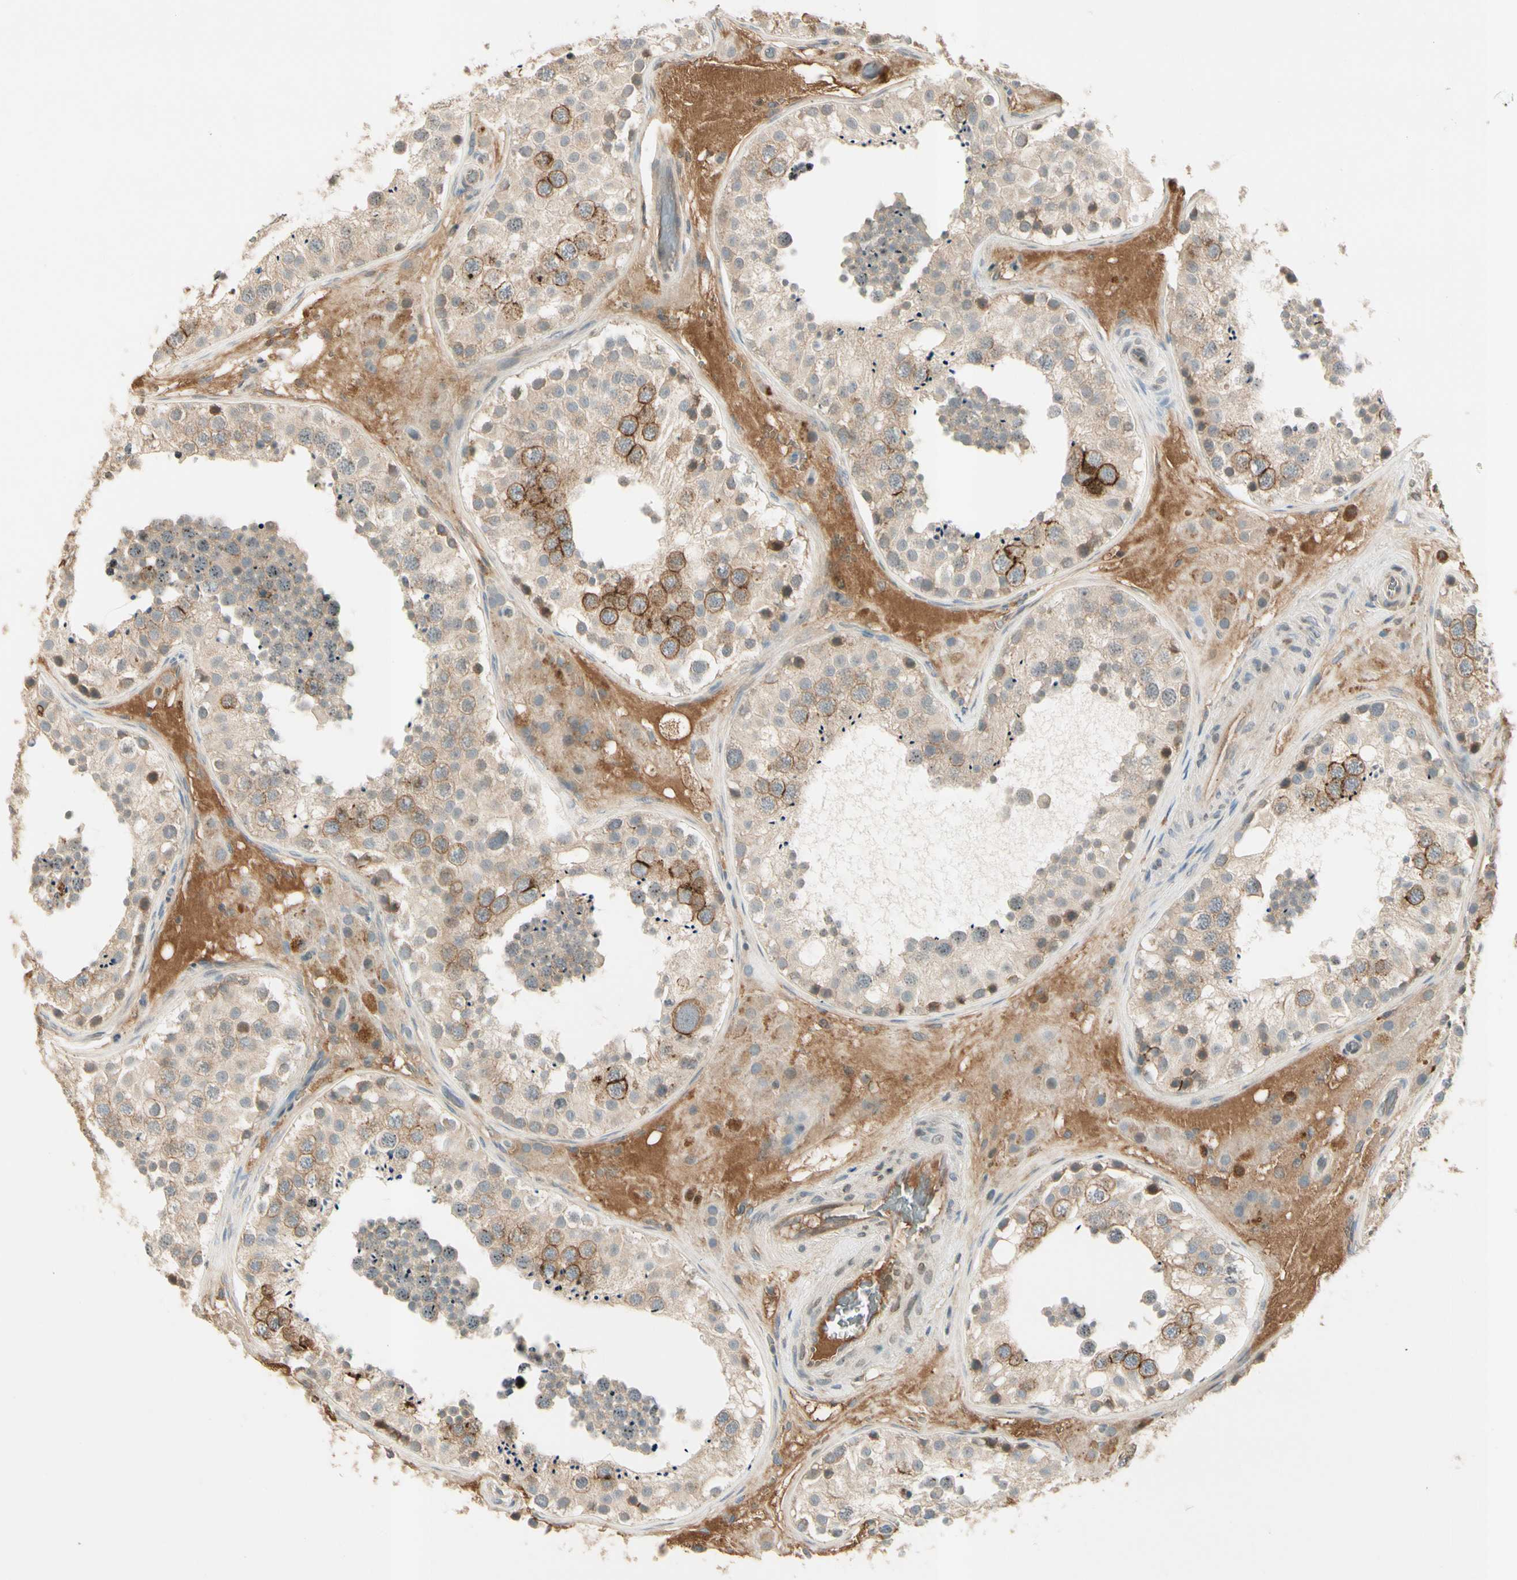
{"staining": {"intensity": "moderate", "quantity": ">75%", "location": "cytoplasmic/membranous"}, "tissue": "testis", "cell_type": "Cells in seminiferous ducts", "image_type": "normal", "snomed": [{"axis": "morphology", "description": "Normal tissue, NOS"}, {"axis": "topography", "description": "Testis"}], "caption": "Protein expression by immunohistochemistry exhibits moderate cytoplasmic/membranous positivity in about >75% of cells in seminiferous ducts in benign testis.", "gene": "ICAM5", "patient": {"sex": "male", "age": 26}}